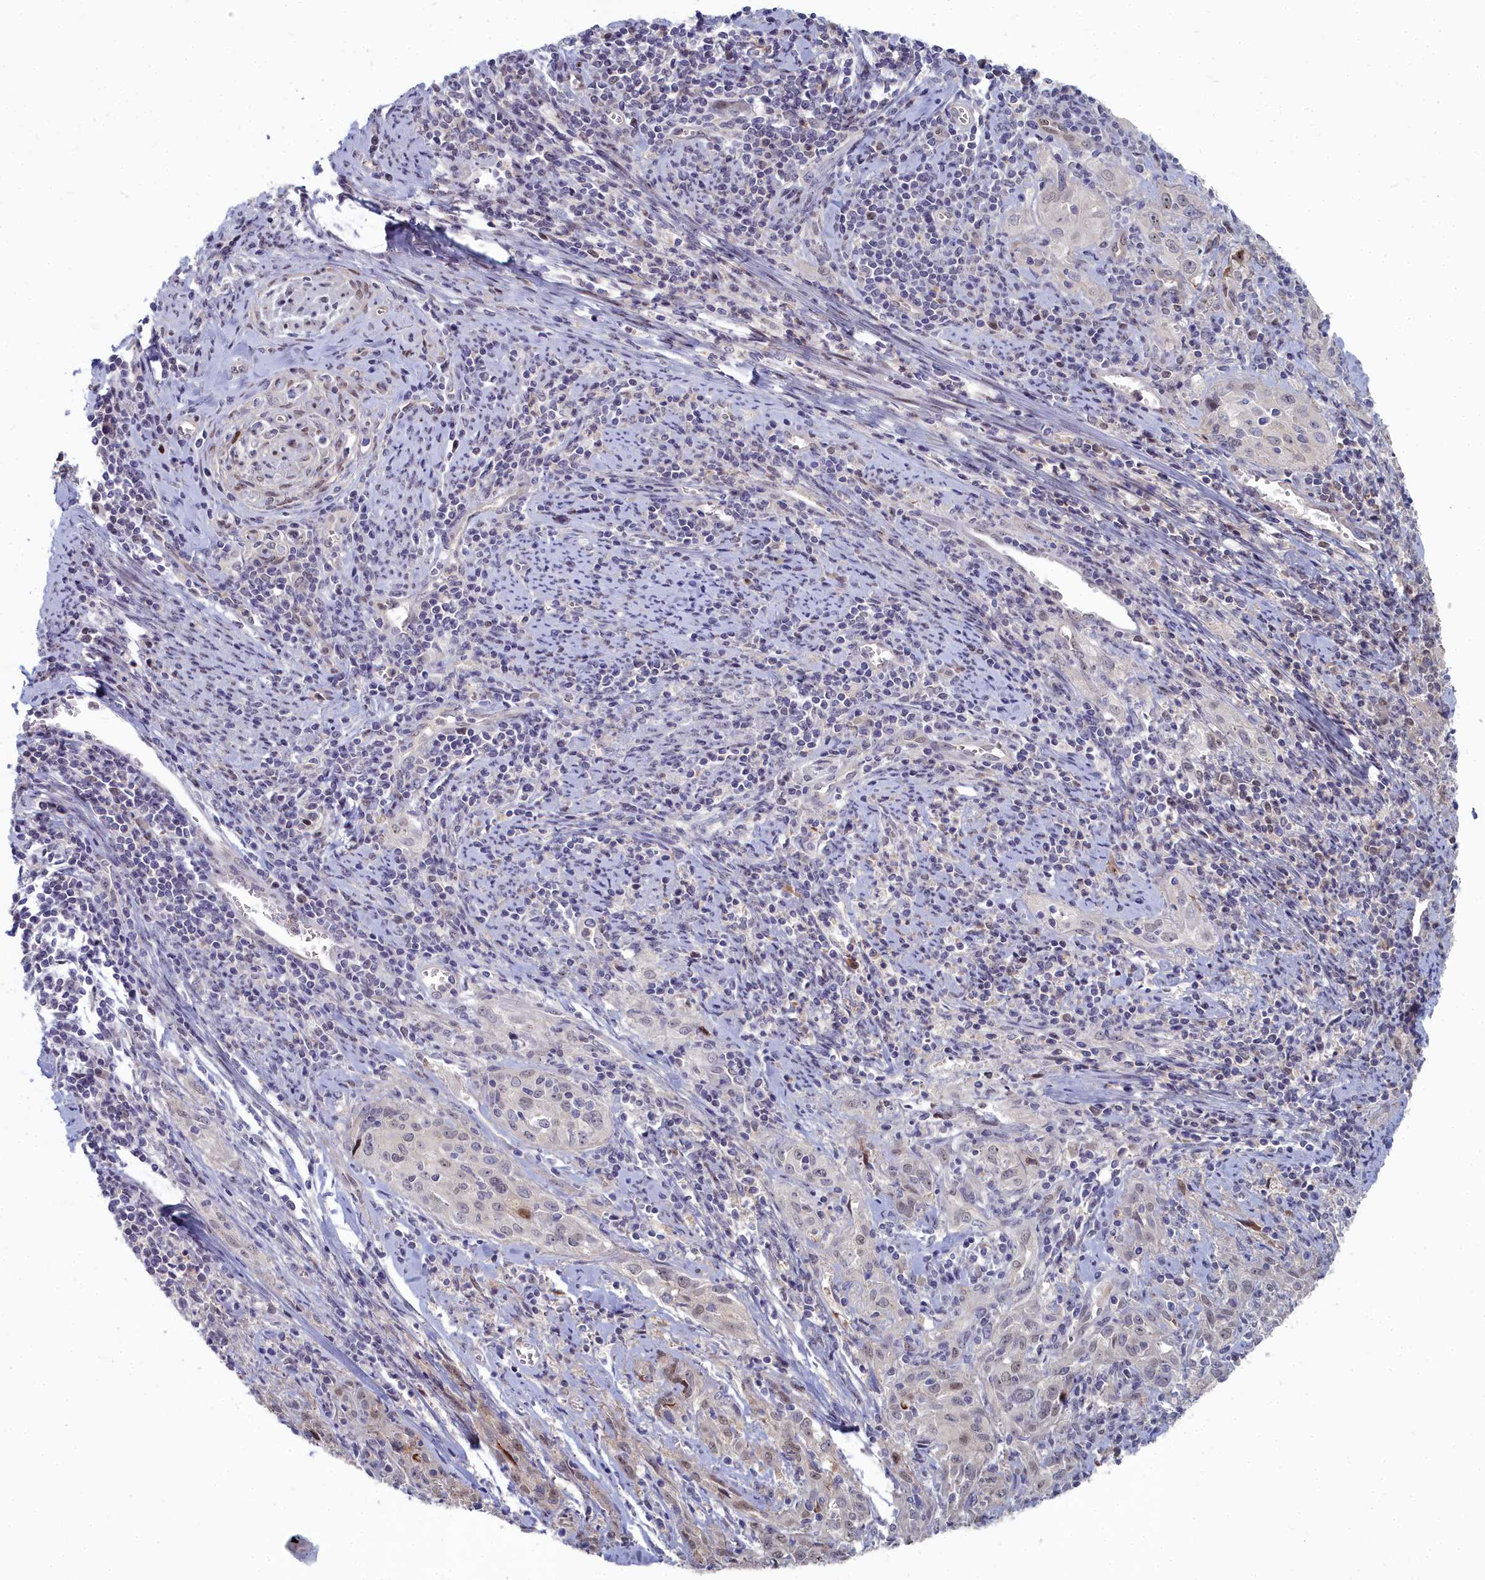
{"staining": {"intensity": "moderate", "quantity": "<25%", "location": "nuclear"}, "tissue": "cervical cancer", "cell_type": "Tumor cells", "image_type": "cancer", "snomed": [{"axis": "morphology", "description": "Squamous cell carcinoma, NOS"}, {"axis": "topography", "description": "Cervix"}], "caption": "Human squamous cell carcinoma (cervical) stained with a brown dye reveals moderate nuclear positive expression in approximately <25% of tumor cells.", "gene": "RPS27A", "patient": {"sex": "female", "age": 57}}